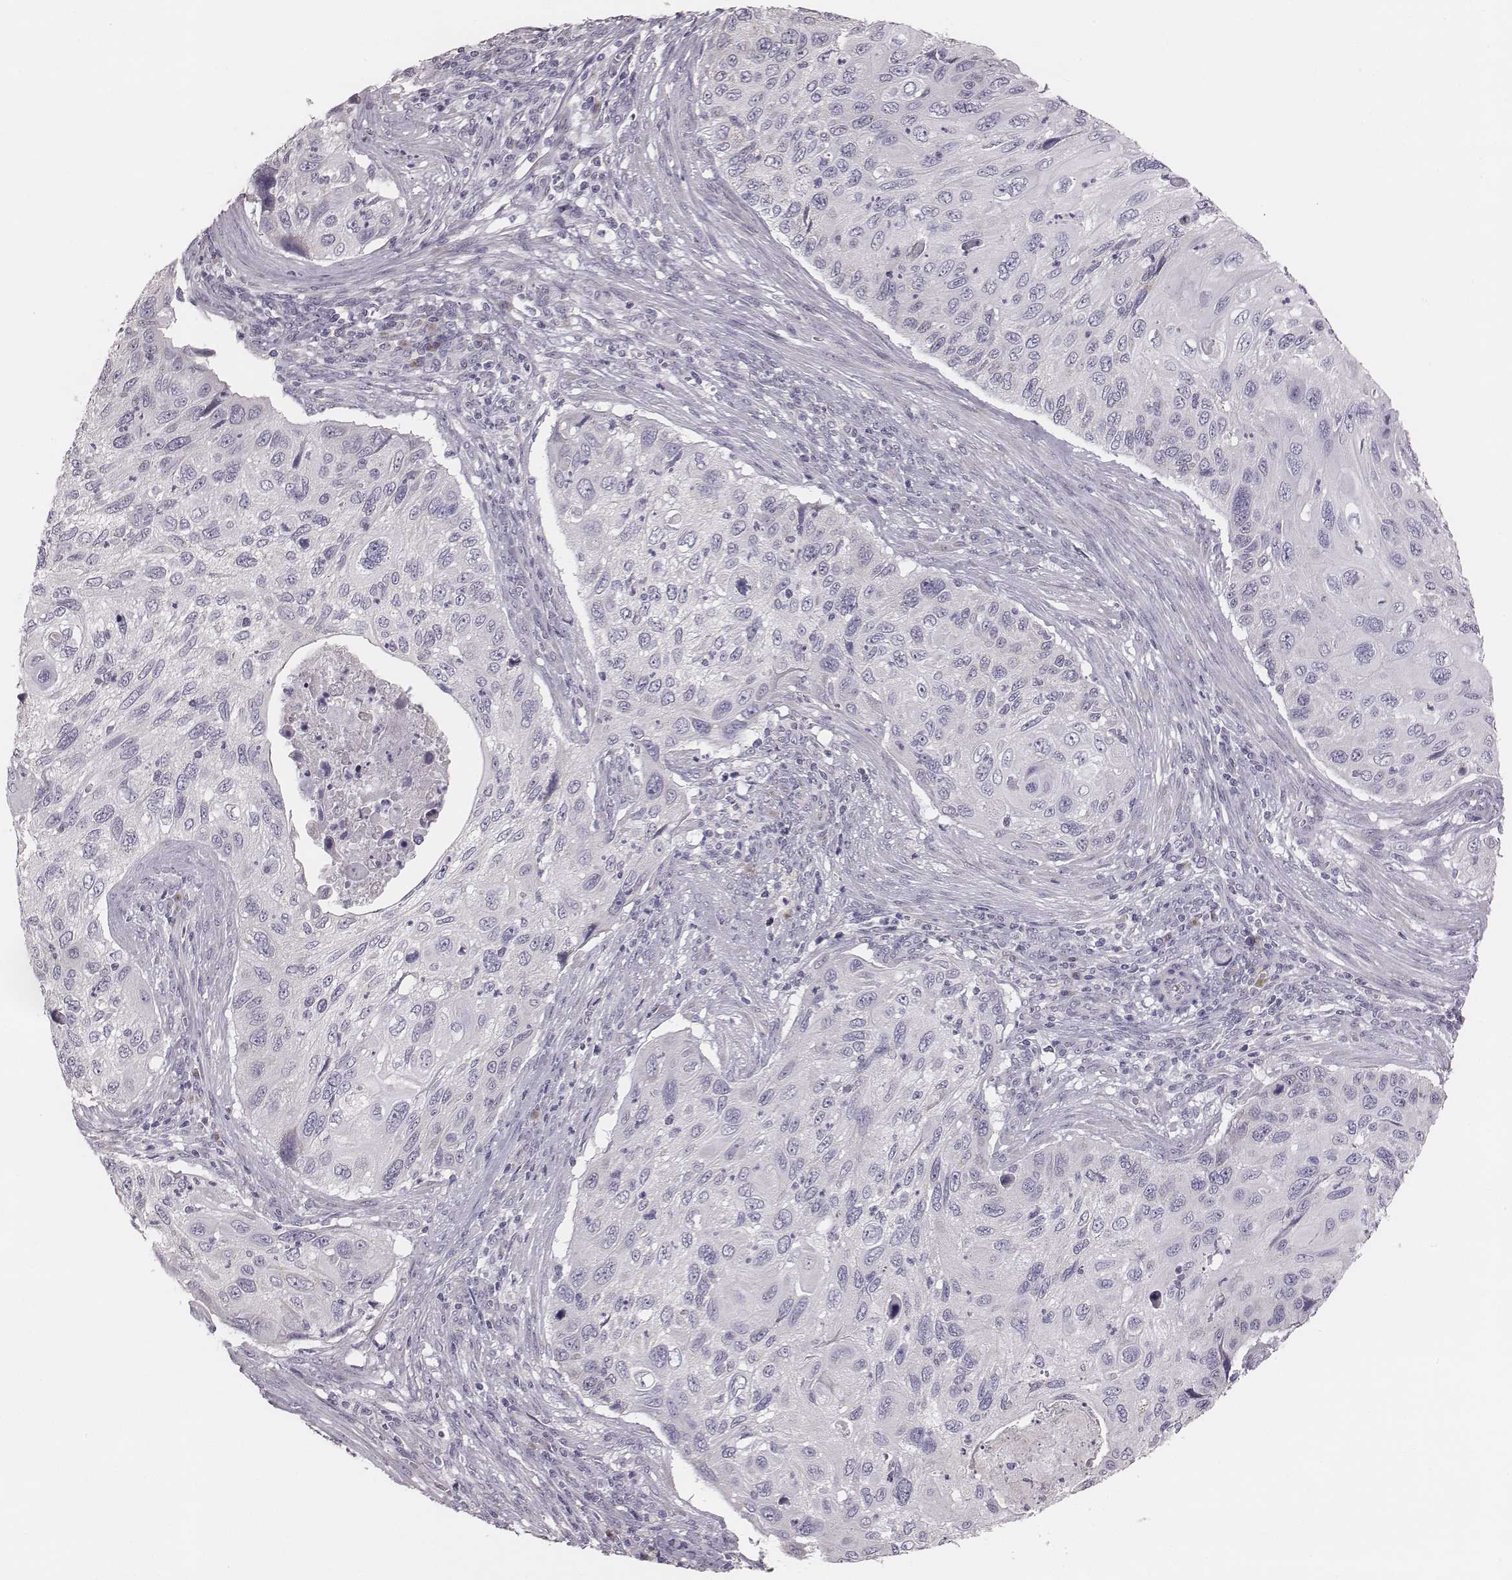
{"staining": {"intensity": "negative", "quantity": "none", "location": "none"}, "tissue": "cervical cancer", "cell_type": "Tumor cells", "image_type": "cancer", "snomed": [{"axis": "morphology", "description": "Squamous cell carcinoma, NOS"}, {"axis": "topography", "description": "Cervix"}], "caption": "Immunohistochemistry (IHC) image of neoplastic tissue: cervical cancer stained with DAB (3,3'-diaminobenzidine) demonstrates no significant protein staining in tumor cells.", "gene": "C6orf58", "patient": {"sex": "female", "age": 70}}